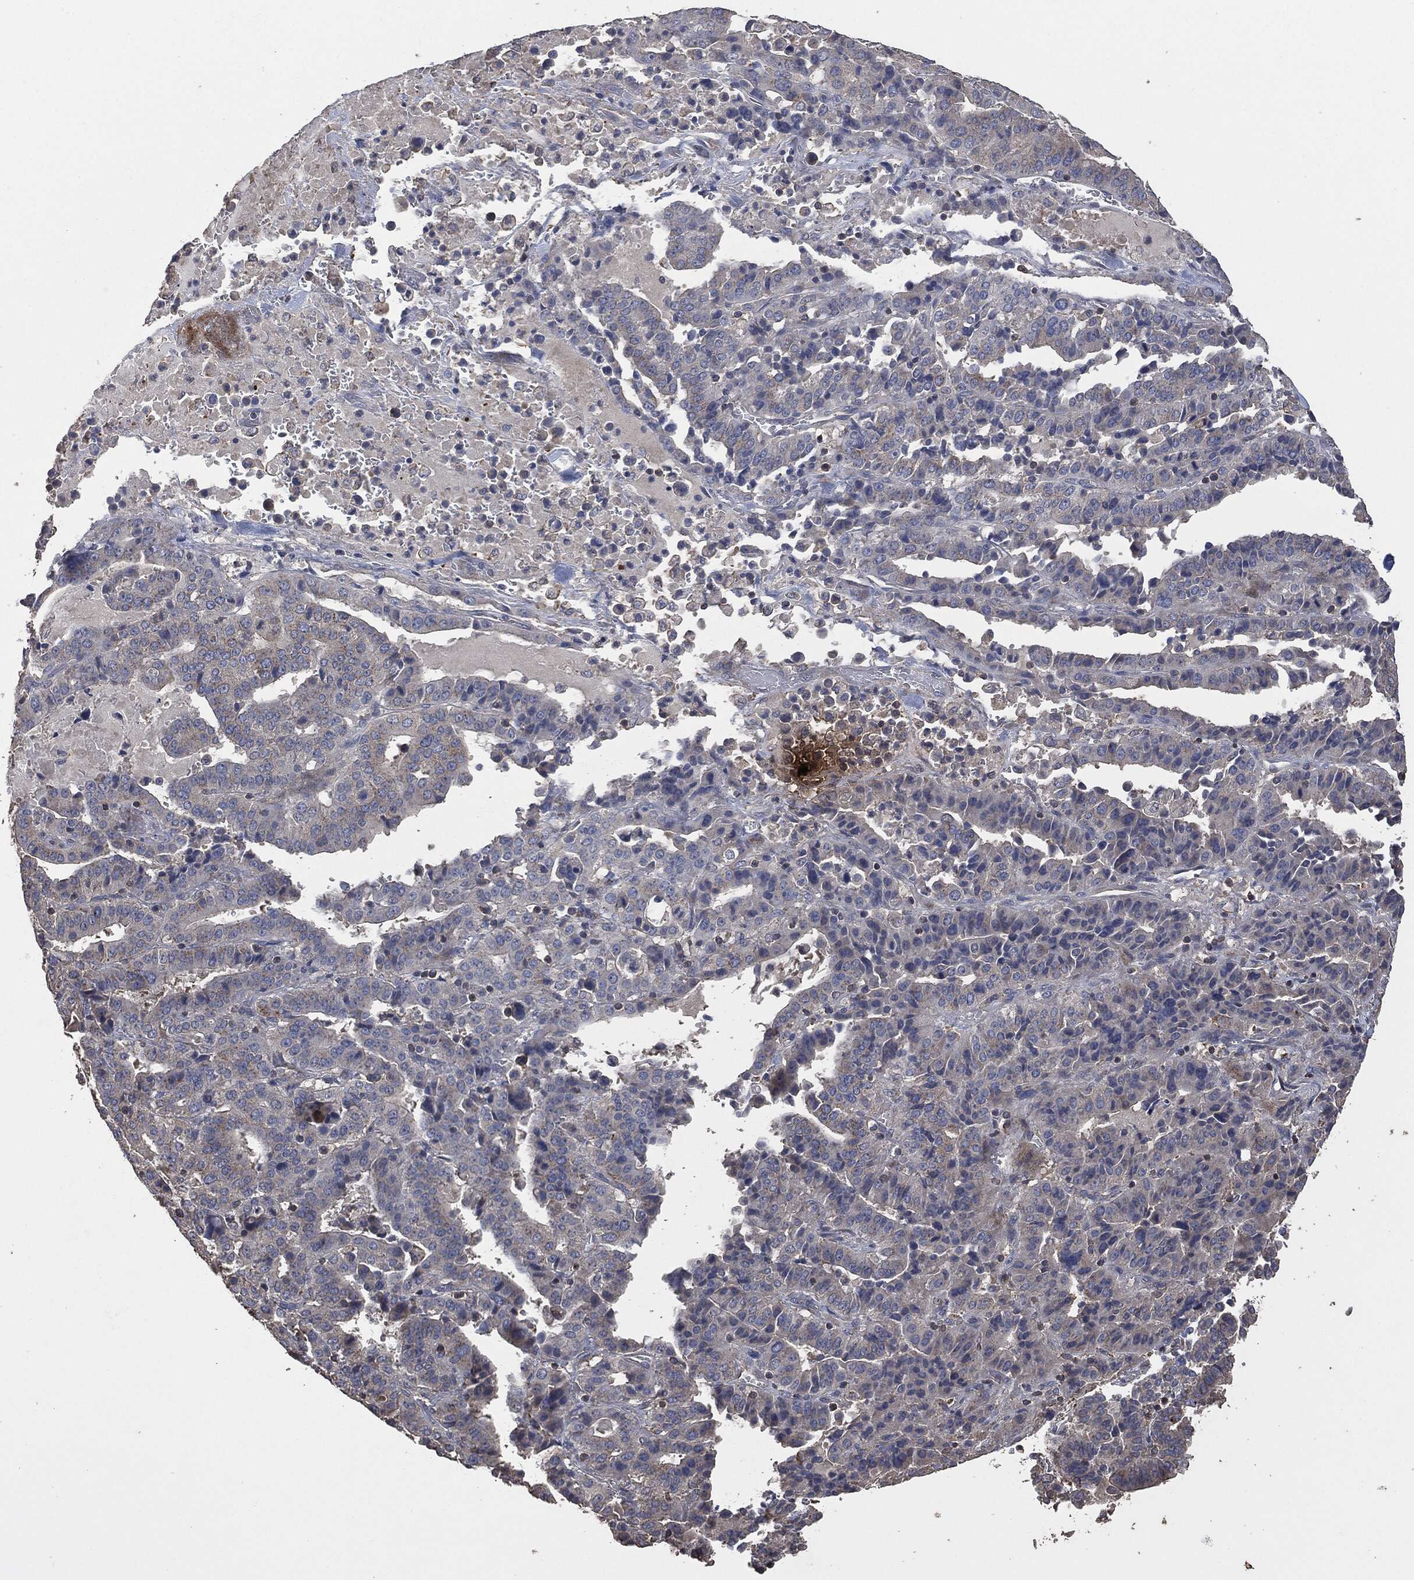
{"staining": {"intensity": "weak", "quantity": "<25%", "location": "cytoplasmic/membranous"}, "tissue": "stomach cancer", "cell_type": "Tumor cells", "image_type": "cancer", "snomed": [{"axis": "morphology", "description": "Adenocarcinoma, NOS"}, {"axis": "topography", "description": "Stomach"}], "caption": "A histopathology image of stomach adenocarcinoma stained for a protein reveals no brown staining in tumor cells.", "gene": "MSLN", "patient": {"sex": "male", "age": 48}}